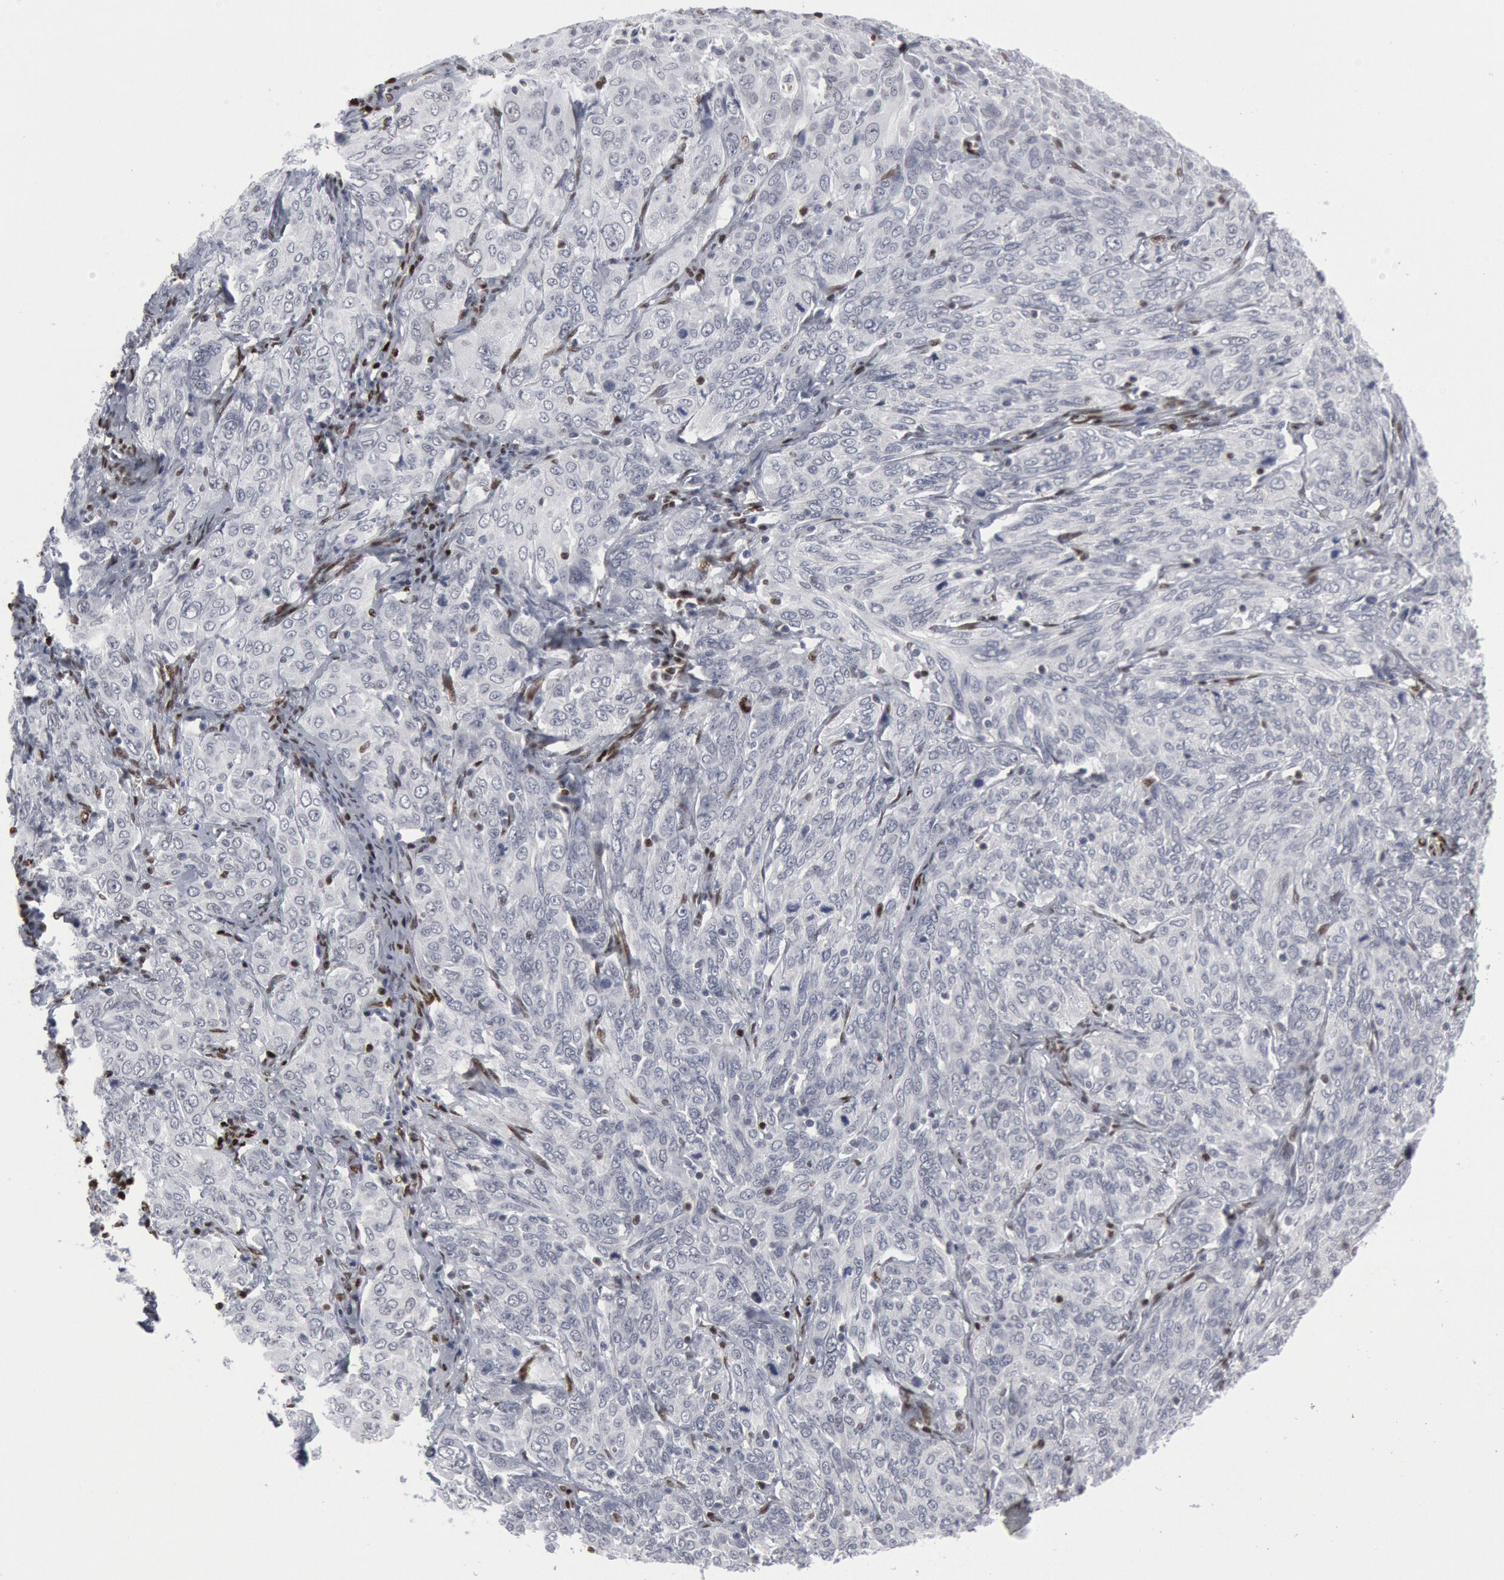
{"staining": {"intensity": "negative", "quantity": "none", "location": "none"}, "tissue": "cervical cancer", "cell_type": "Tumor cells", "image_type": "cancer", "snomed": [{"axis": "morphology", "description": "Squamous cell carcinoma, NOS"}, {"axis": "topography", "description": "Cervix"}], "caption": "Immunohistochemical staining of human cervical cancer shows no significant staining in tumor cells.", "gene": "MECP2", "patient": {"sex": "female", "age": 38}}